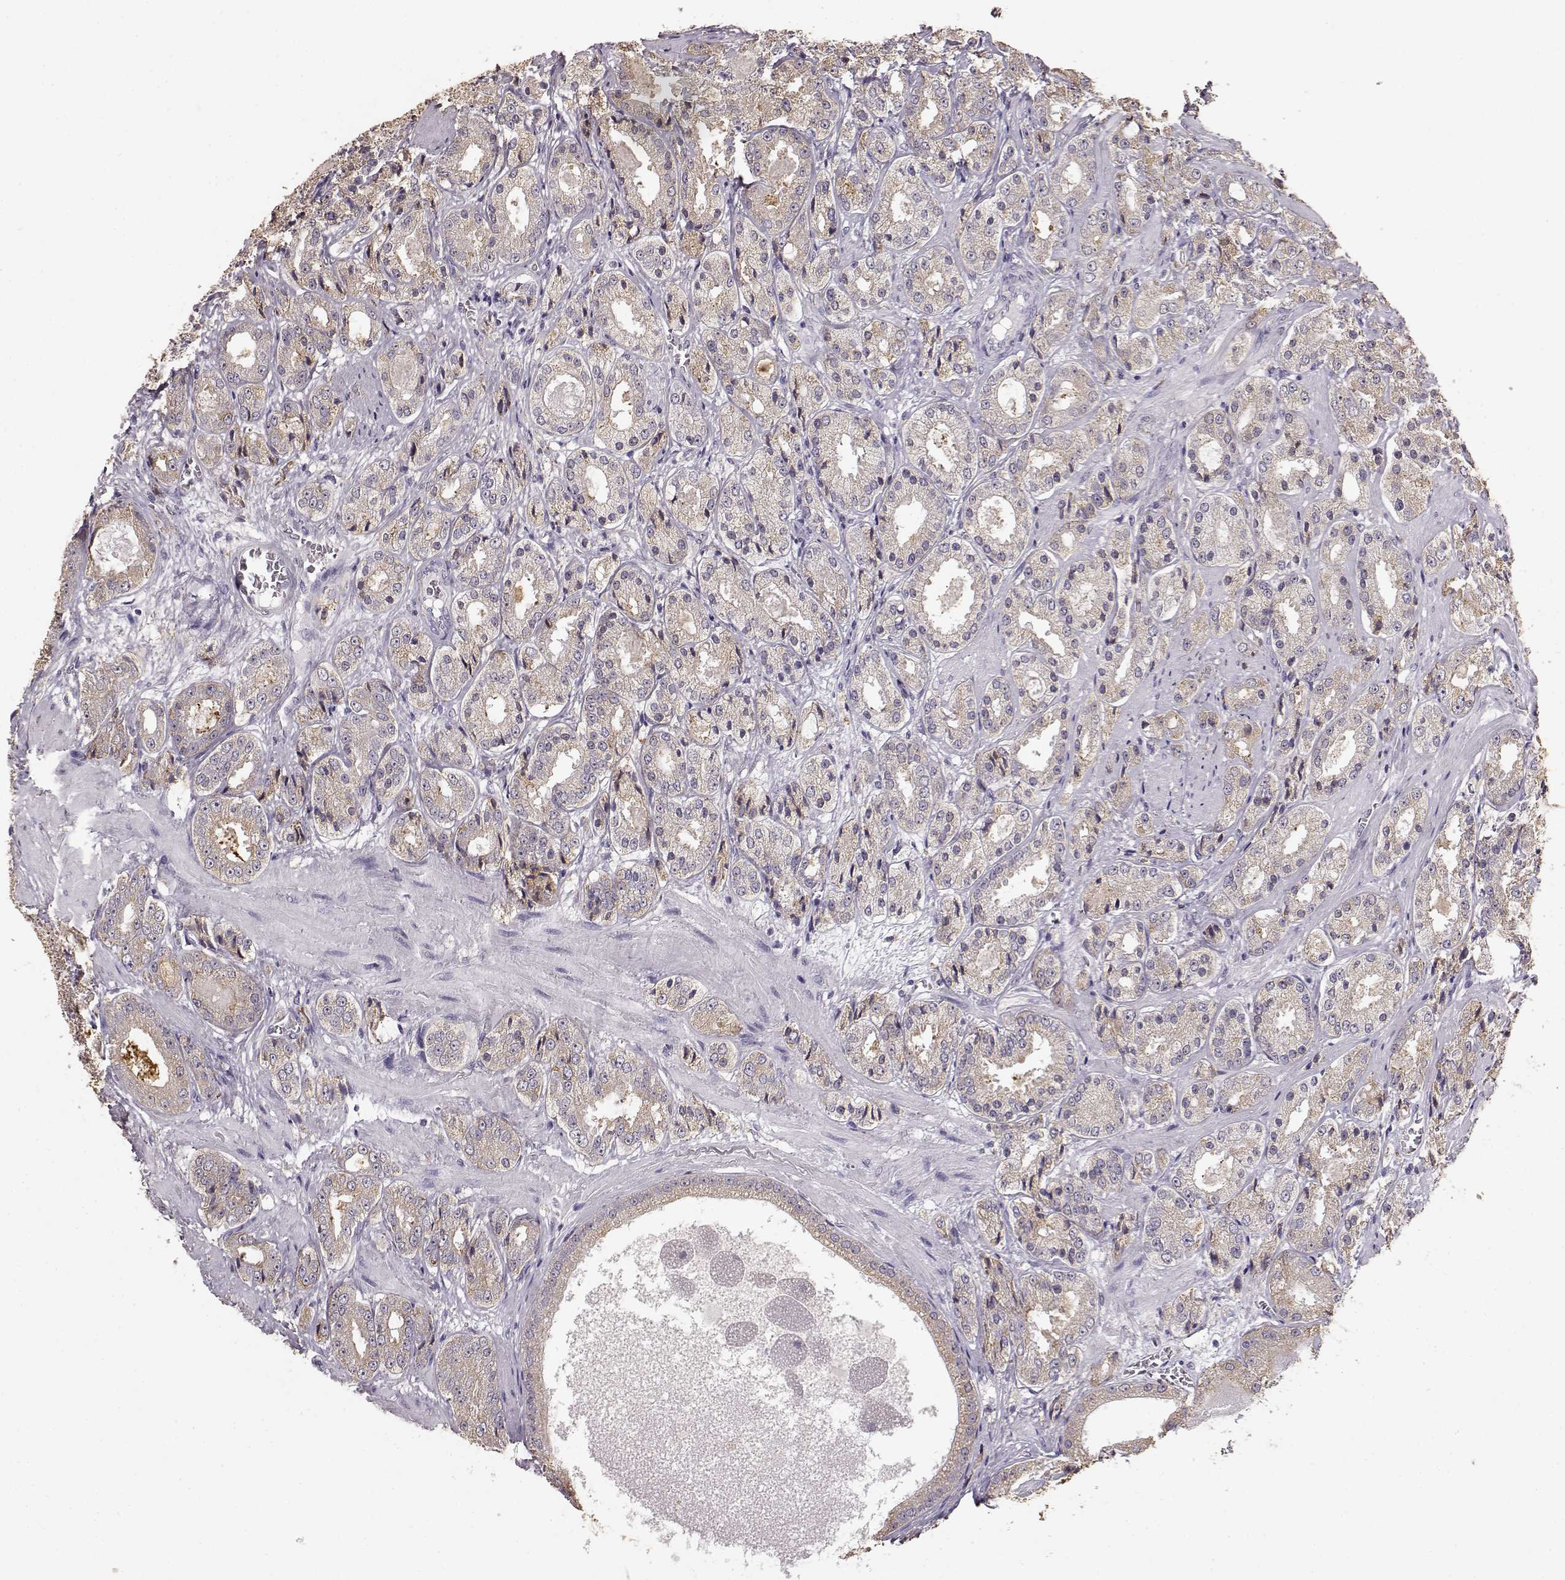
{"staining": {"intensity": "weak", "quantity": ">75%", "location": "cytoplasmic/membranous"}, "tissue": "prostate cancer", "cell_type": "Tumor cells", "image_type": "cancer", "snomed": [{"axis": "morphology", "description": "Adenocarcinoma, High grade"}, {"axis": "topography", "description": "Prostate"}], "caption": "A high-resolution image shows immunohistochemistry staining of prostate high-grade adenocarcinoma, which shows weak cytoplasmic/membranous positivity in about >75% of tumor cells. (DAB (3,3'-diaminobenzidine) IHC, brown staining for protein, blue staining for nuclei).", "gene": "GABRG3", "patient": {"sex": "male", "age": 66}}